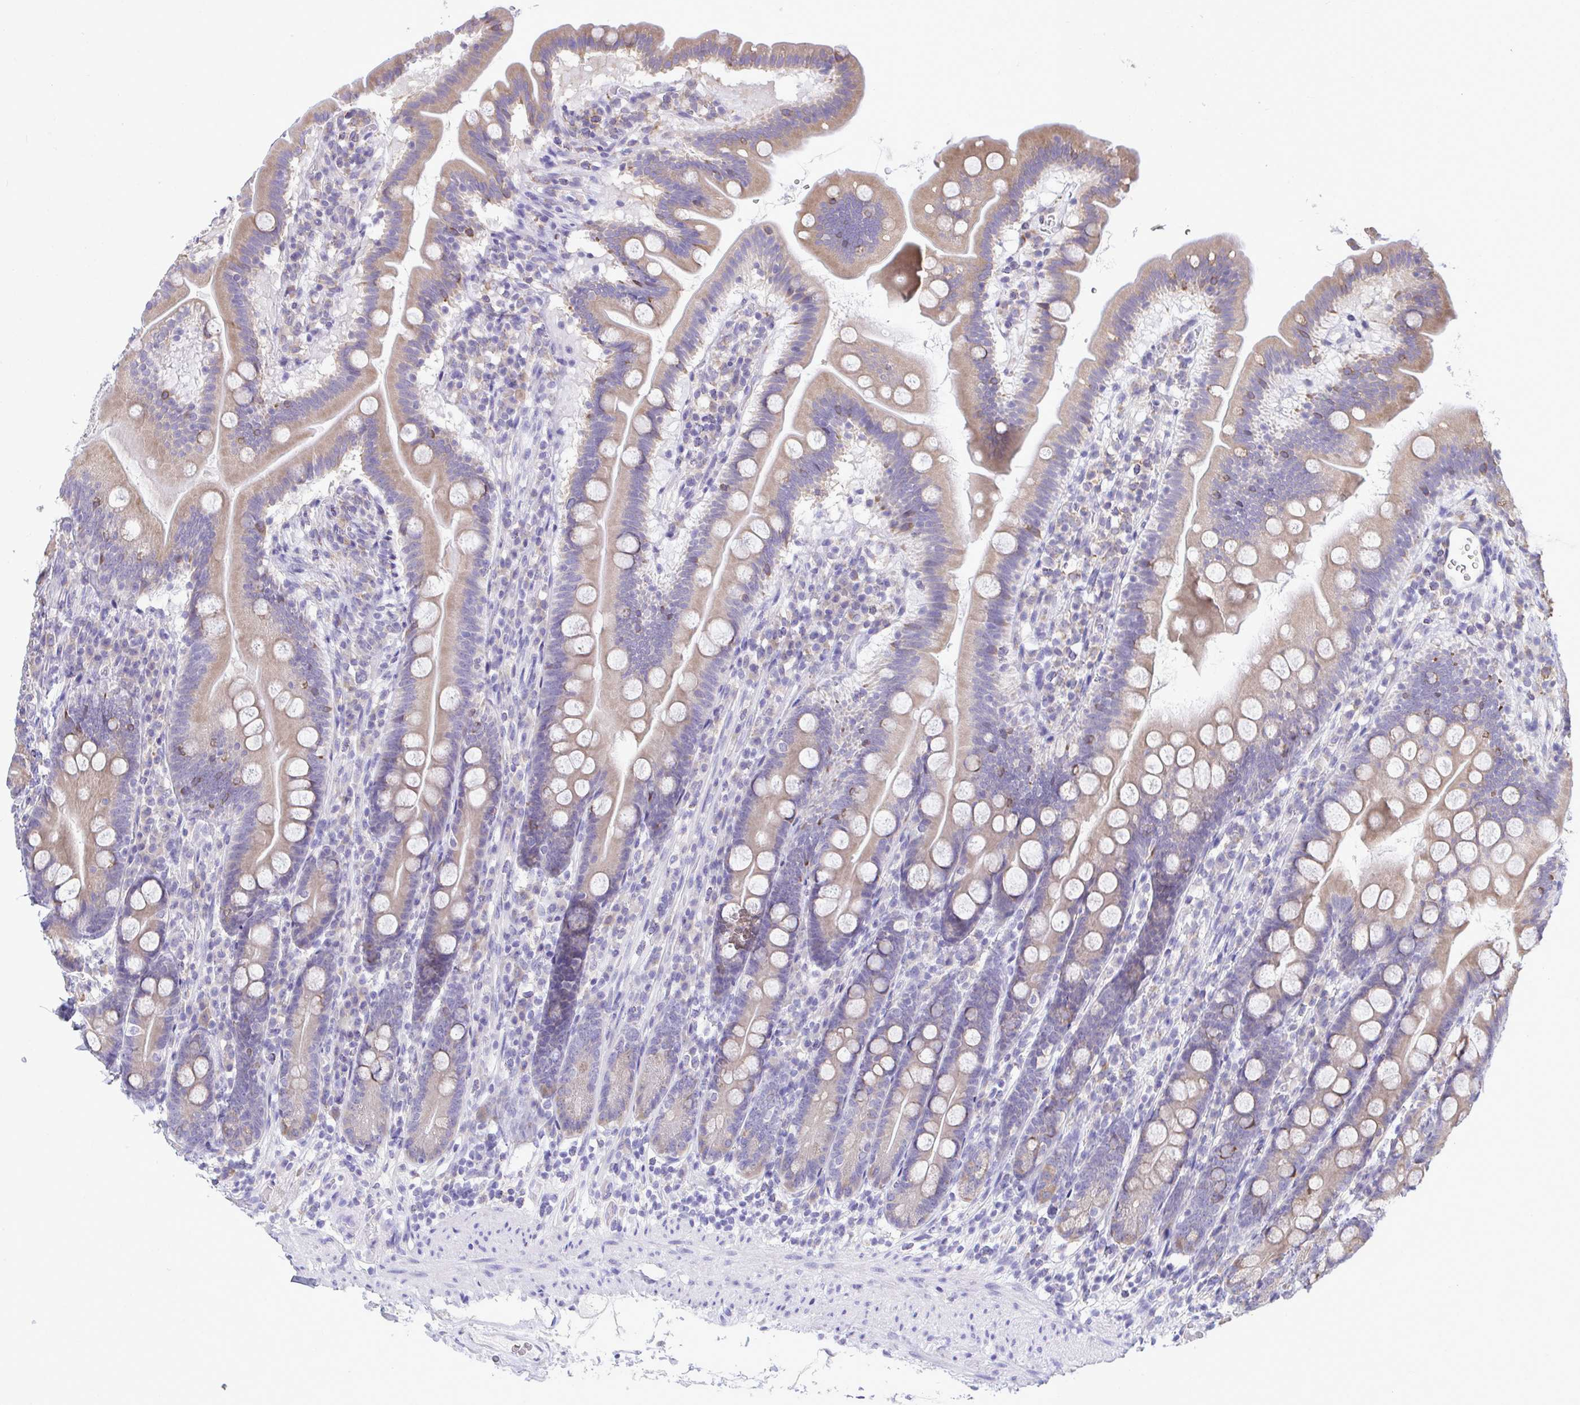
{"staining": {"intensity": "weak", "quantity": ">75%", "location": "cytoplasmic/membranous"}, "tissue": "duodenum", "cell_type": "Glandular cells", "image_type": "normal", "snomed": [{"axis": "morphology", "description": "Normal tissue, NOS"}, {"axis": "topography", "description": "Duodenum"}], "caption": "Brown immunohistochemical staining in benign human duodenum exhibits weak cytoplasmic/membranous staining in about >75% of glandular cells.", "gene": "PIGK", "patient": {"sex": "female", "age": 67}}